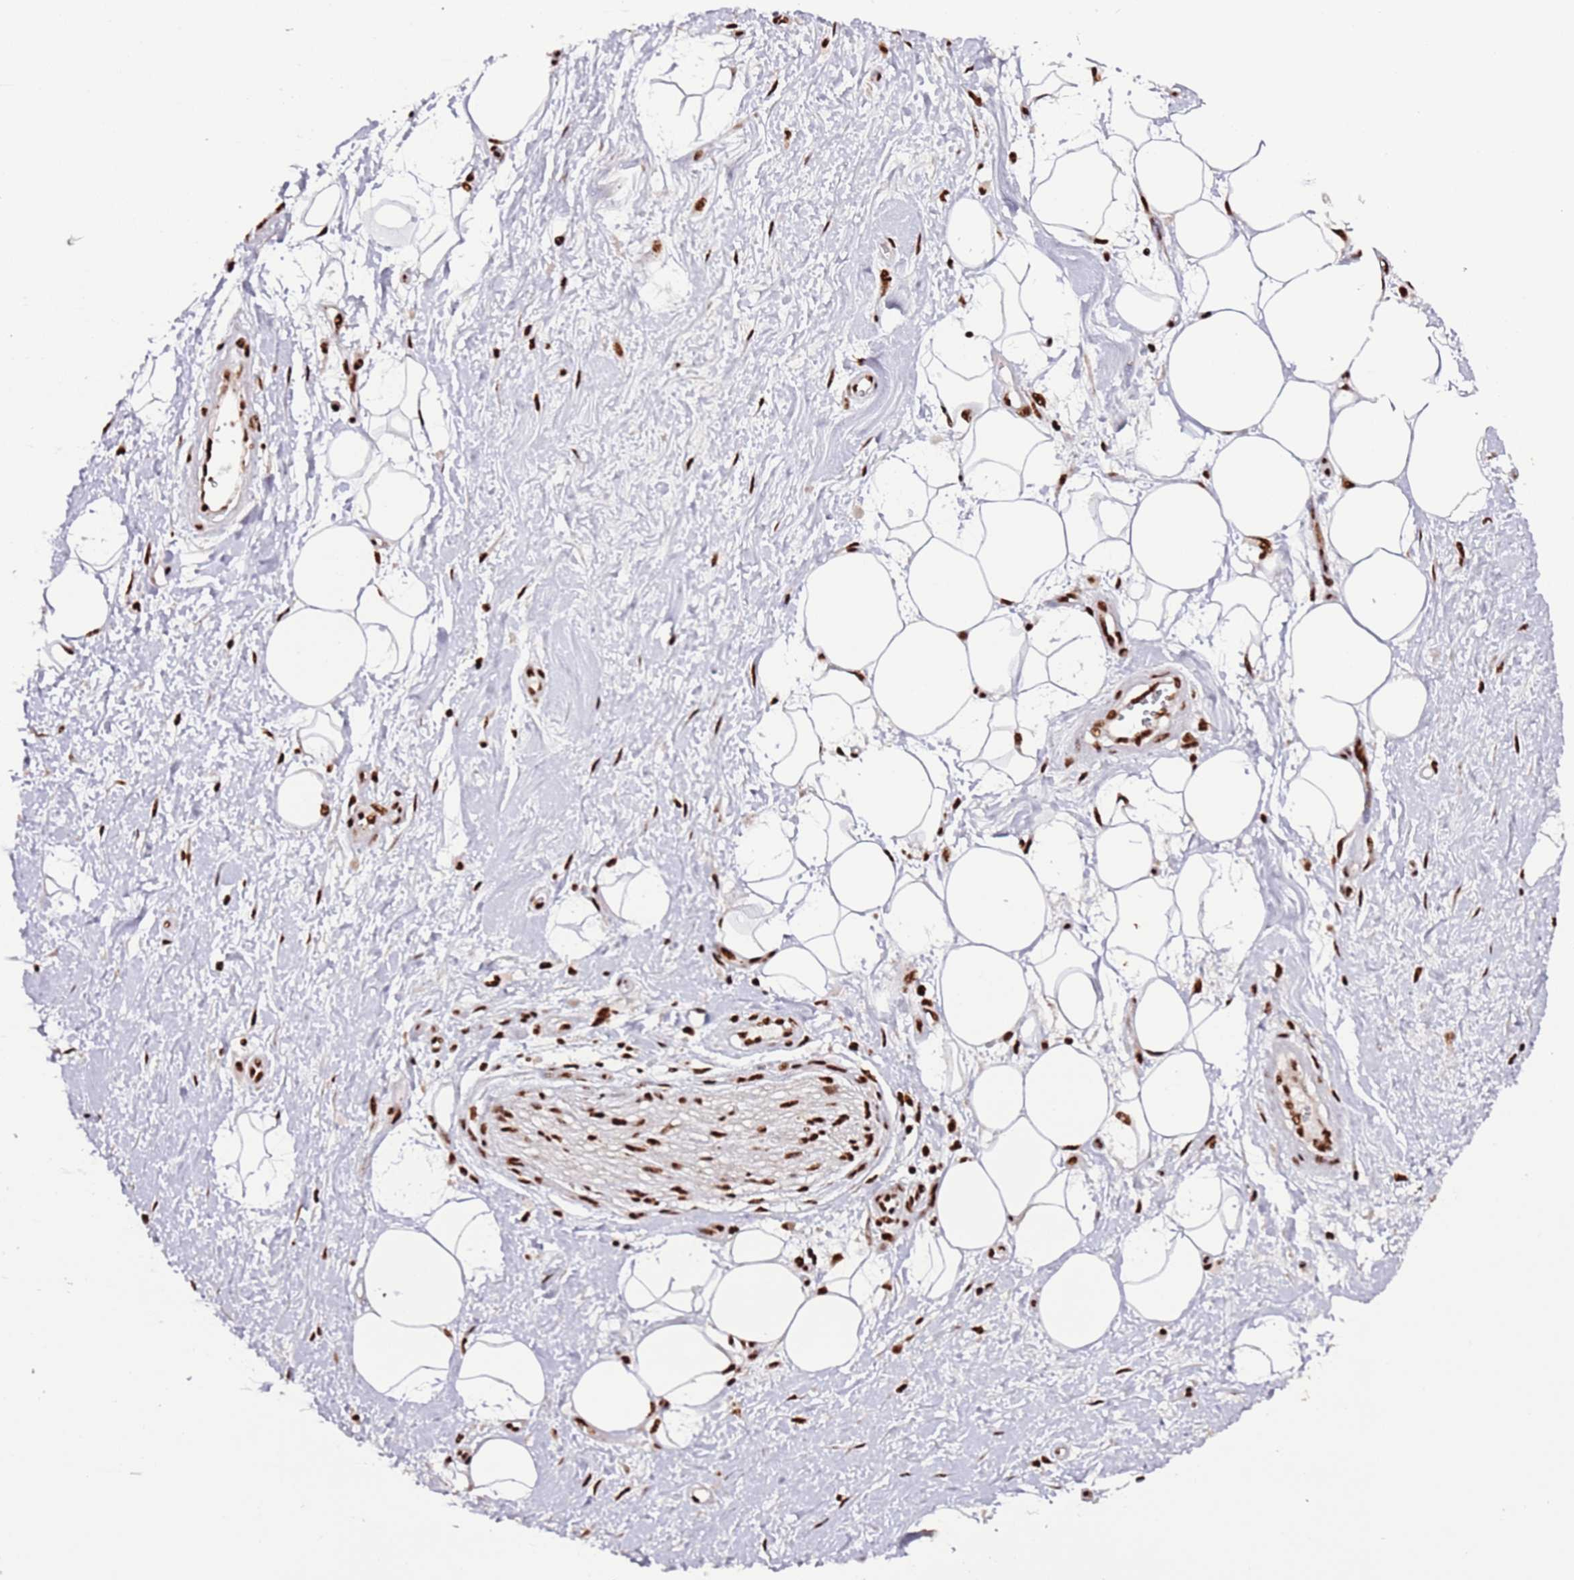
{"staining": {"intensity": "strong", "quantity": "25%-75%", "location": "nuclear"}, "tissue": "adipose tissue", "cell_type": "Adipocytes", "image_type": "normal", "snomed": [{"axis": "morphology", "description": "Normal tissue, NOS"}, {"axis": "morphology", "description": "Adenocarcinoma, NOS"}, {"axis": "topography", "description": "Pancreas"}, {"axis": "topography", "description": "Peripheral nerve tissue"}], "caption": "Brown immunohistochemical staining in benign human adipose tissue shows strong nuclear expression in about 25%-75% of adipocytes. The protein of interest is shown in brown color, while the nuclei are stained blue.", "gene": "C6orf226", "patient": {"sex": "male", "age": 59}}